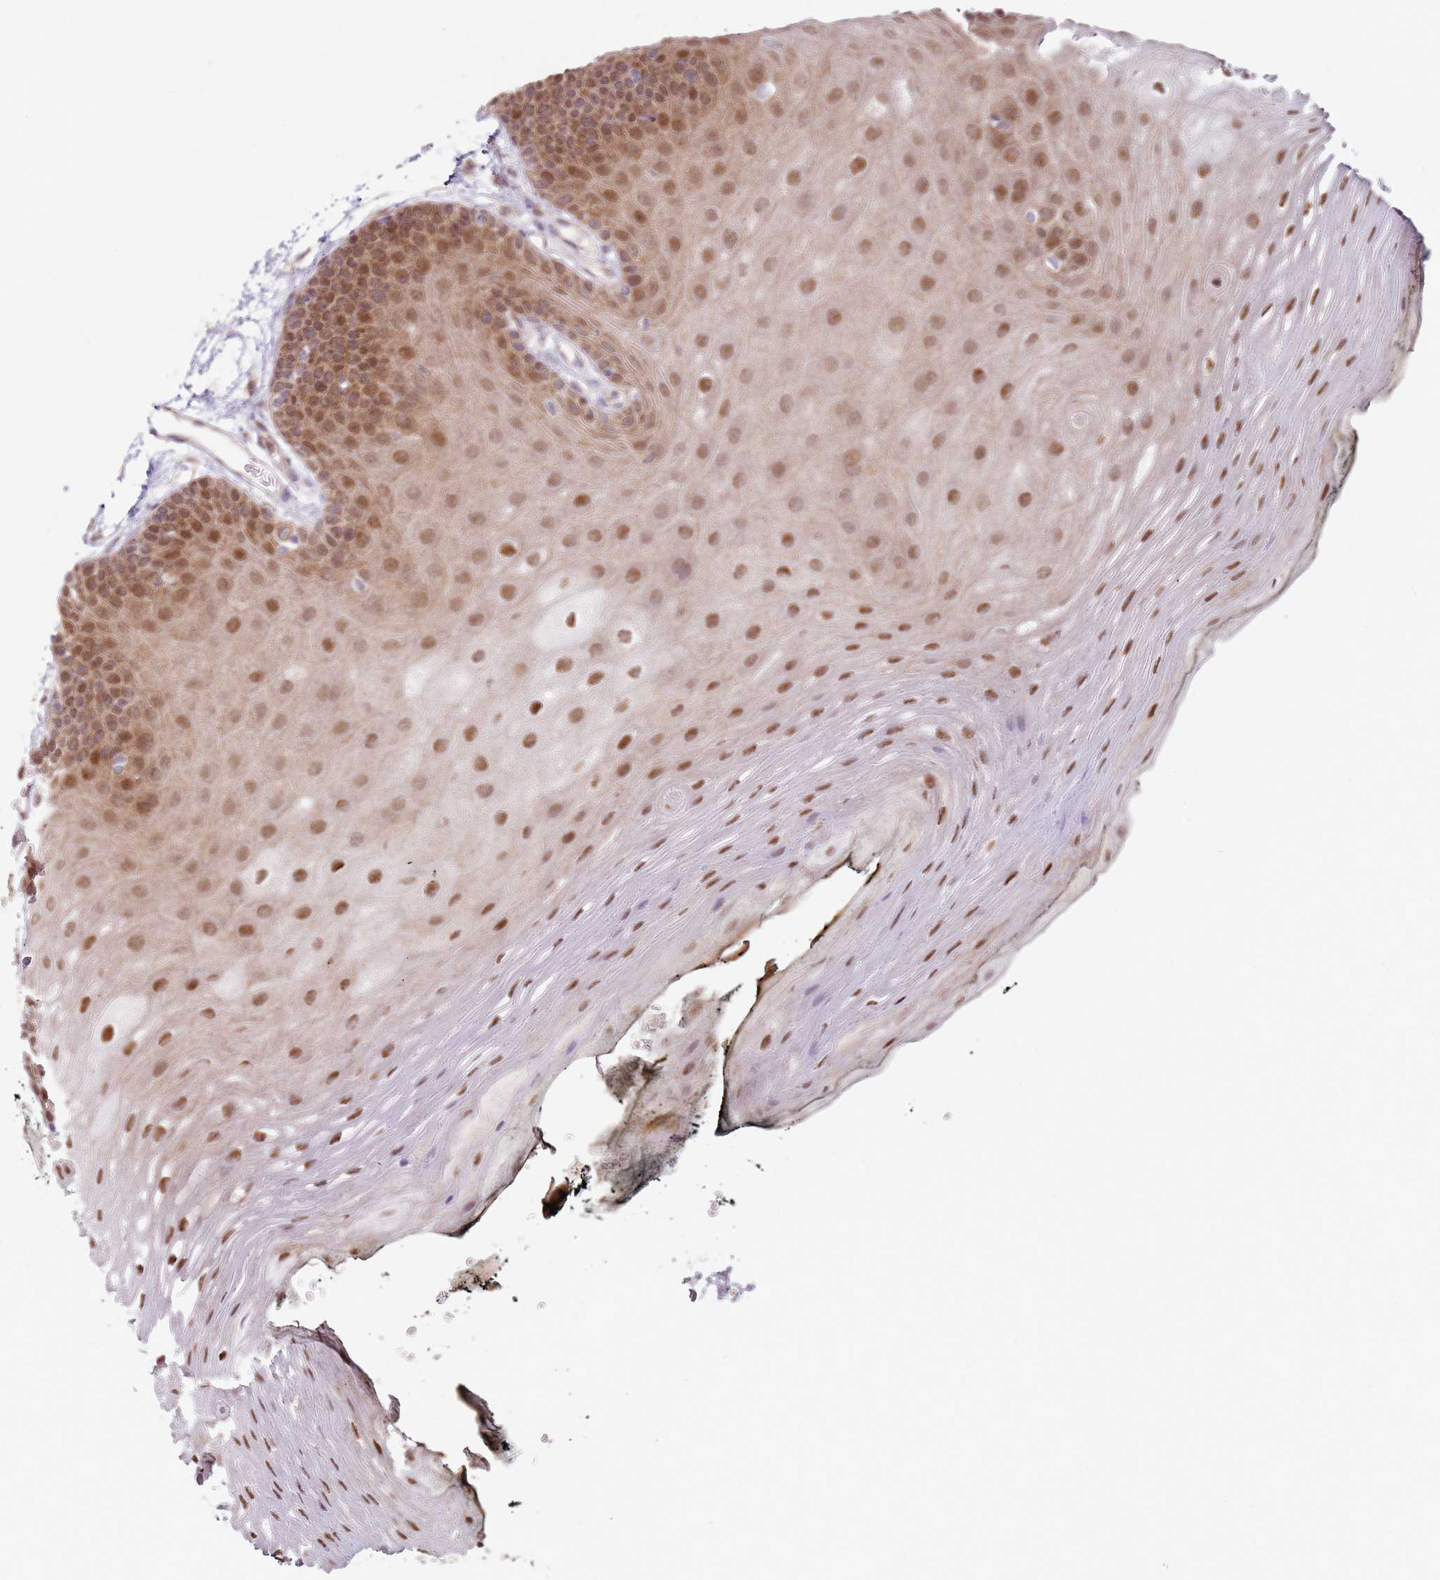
{"staining": {"intensity": "moderate", "quantity": ">75%", "location": "cytoplasmic/membranous,nuclear"}, "tissue": "oral mucosa", "cell_type": "Squamous epithelial cells", "image_type": "normal", "snomed": [{"axis": "morphology", "description": "Normal tissue, NOS"}, {"axis": "topography", "description": "Oral tissue"}, {"axis": "topography", "description": "Tounge, NOS"}], "caption": "Brown immunohistochemical staining in benign oral mucosa exhibits moderate cytoplasmic/membranous,nuclear staining in about >75% of squamous epithelial cells.", "gene": "PSMD4", "patient": {"sex": "female", "age": 81}}